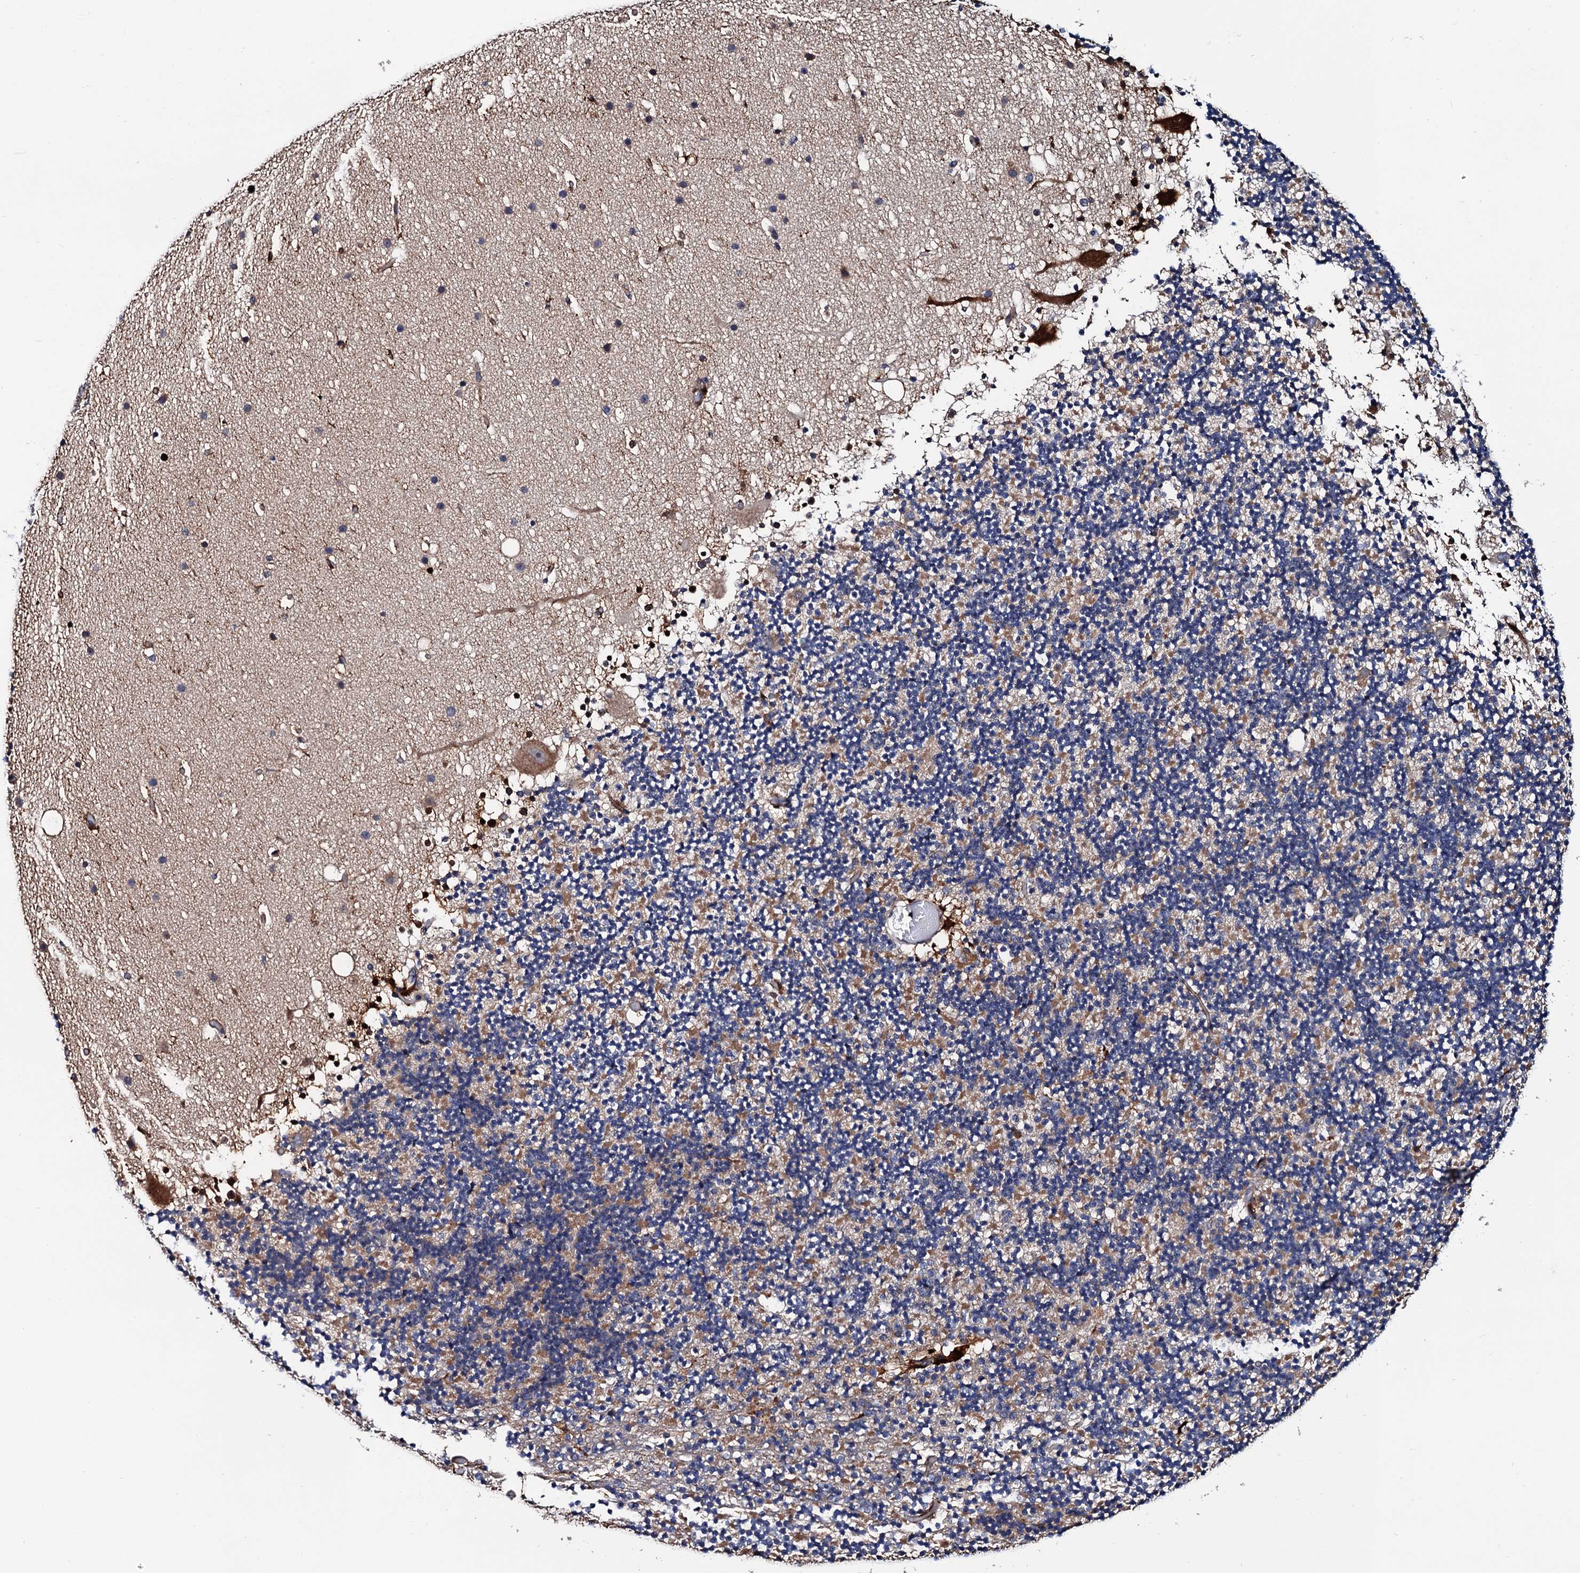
{"staining": {"intensity": "weak", "quantity": "25%-75%", "location": "cytoplasmic/membranous"}, "tissue": "cerebellum", "cell_type": "Cells in granular layer", "image_type": "normal", "snomed": [{"axis": "morphology", "description": "Normal tissue, NOS"}, {"axis": "topography", "description": "Cerebellum"}], "caption": "Protein expression by immunohistochemistry shows weak cytoplasmic/membranous expression in approximately 25%-75% of cells in granular layer in unremarkable cerebellum.", "gene": "TRMT112", "patient": {"sex": "male", "age": 57}}